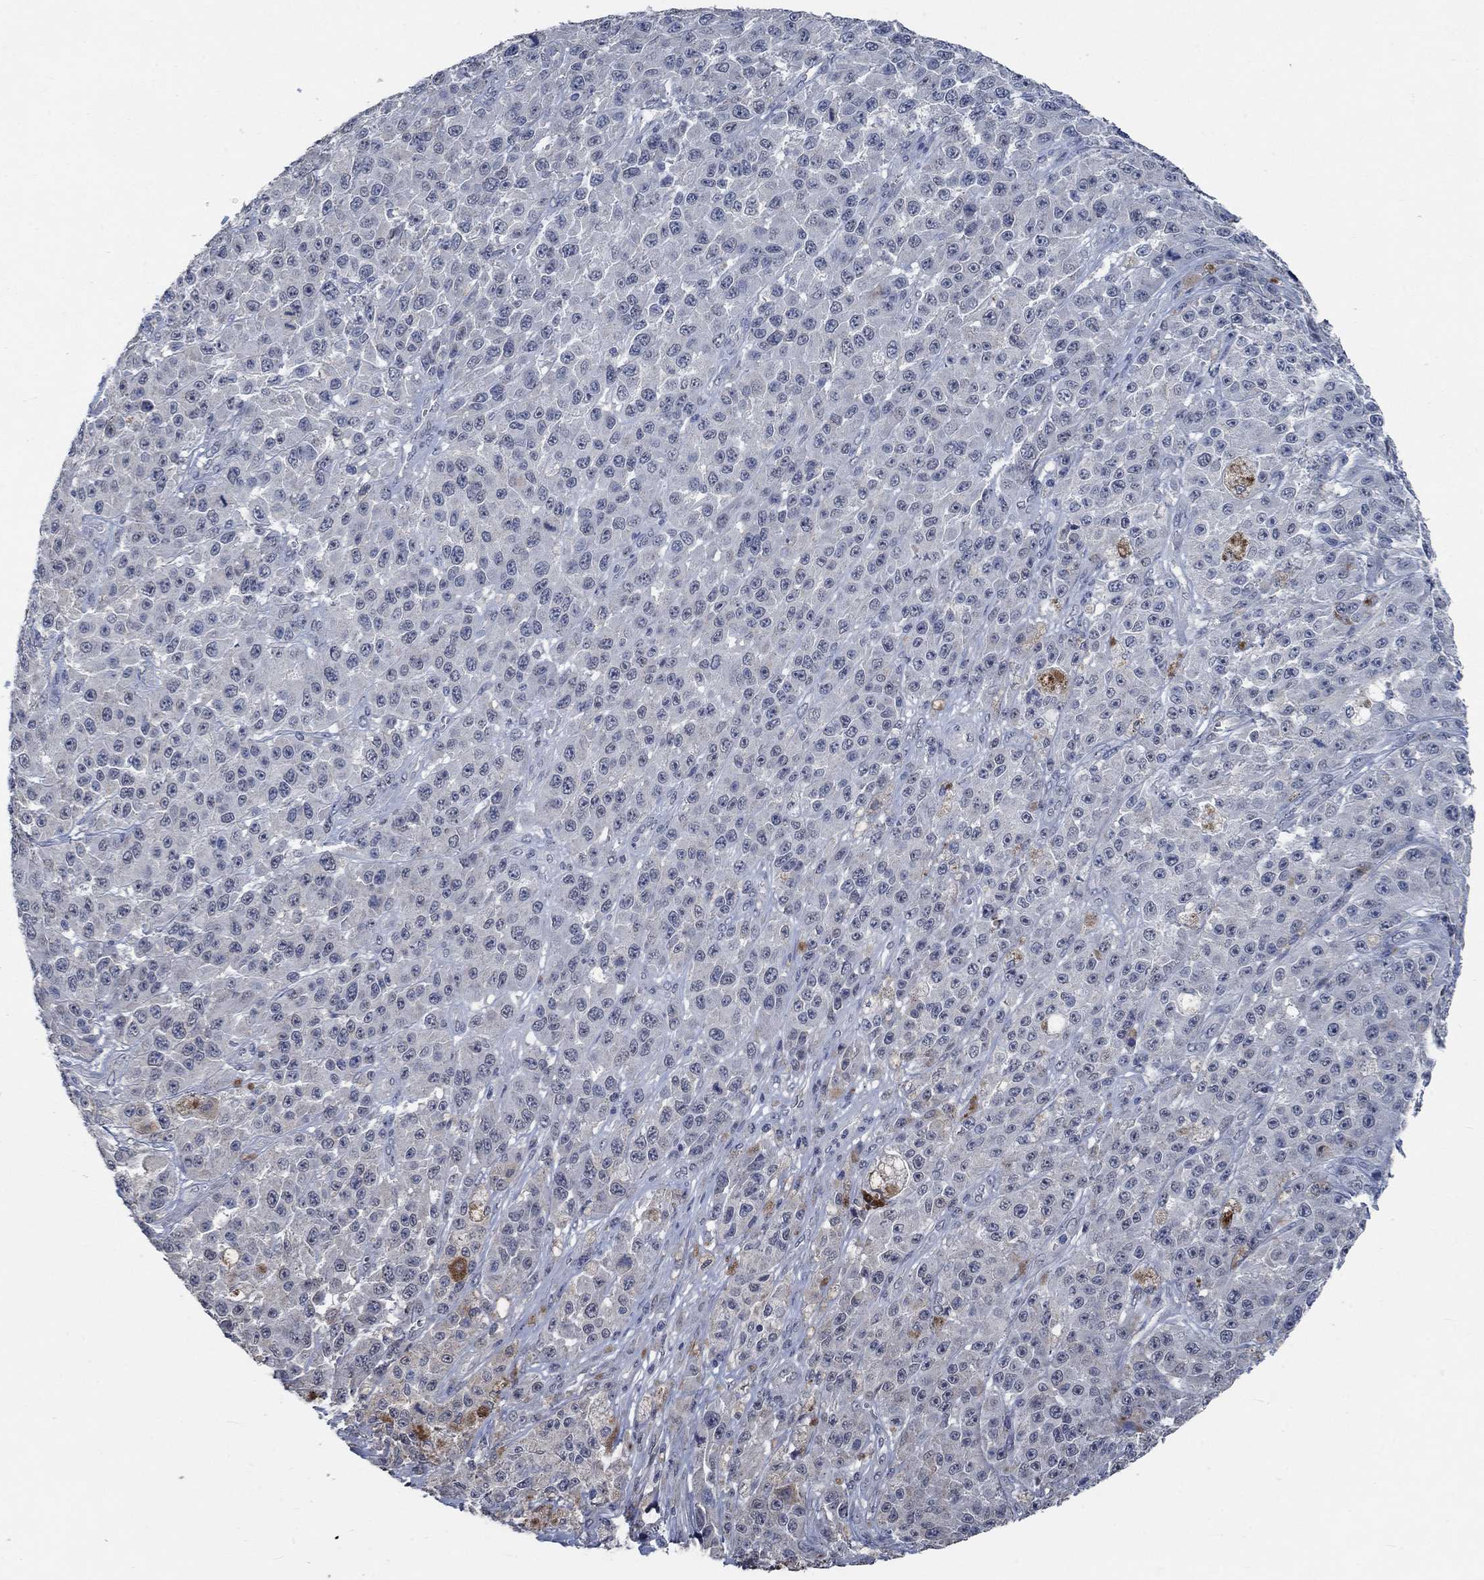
{"staining": {"intensity": "negative", "quantity": "none", "location": "none"}, "tissue": "melanoma", "cell_type": "Tumor cells", "image_type": "cancer", "snomed": [{"axis": "morphology", "description": "Malignant melanoma, NOS"}, {"axis": "topography", "description": "Skin"}], "caption": "Tumor cells show no significant protein expression in melanoma.", "gene": "OBSCN", "patient": {"sex": "female", "age": 58}}